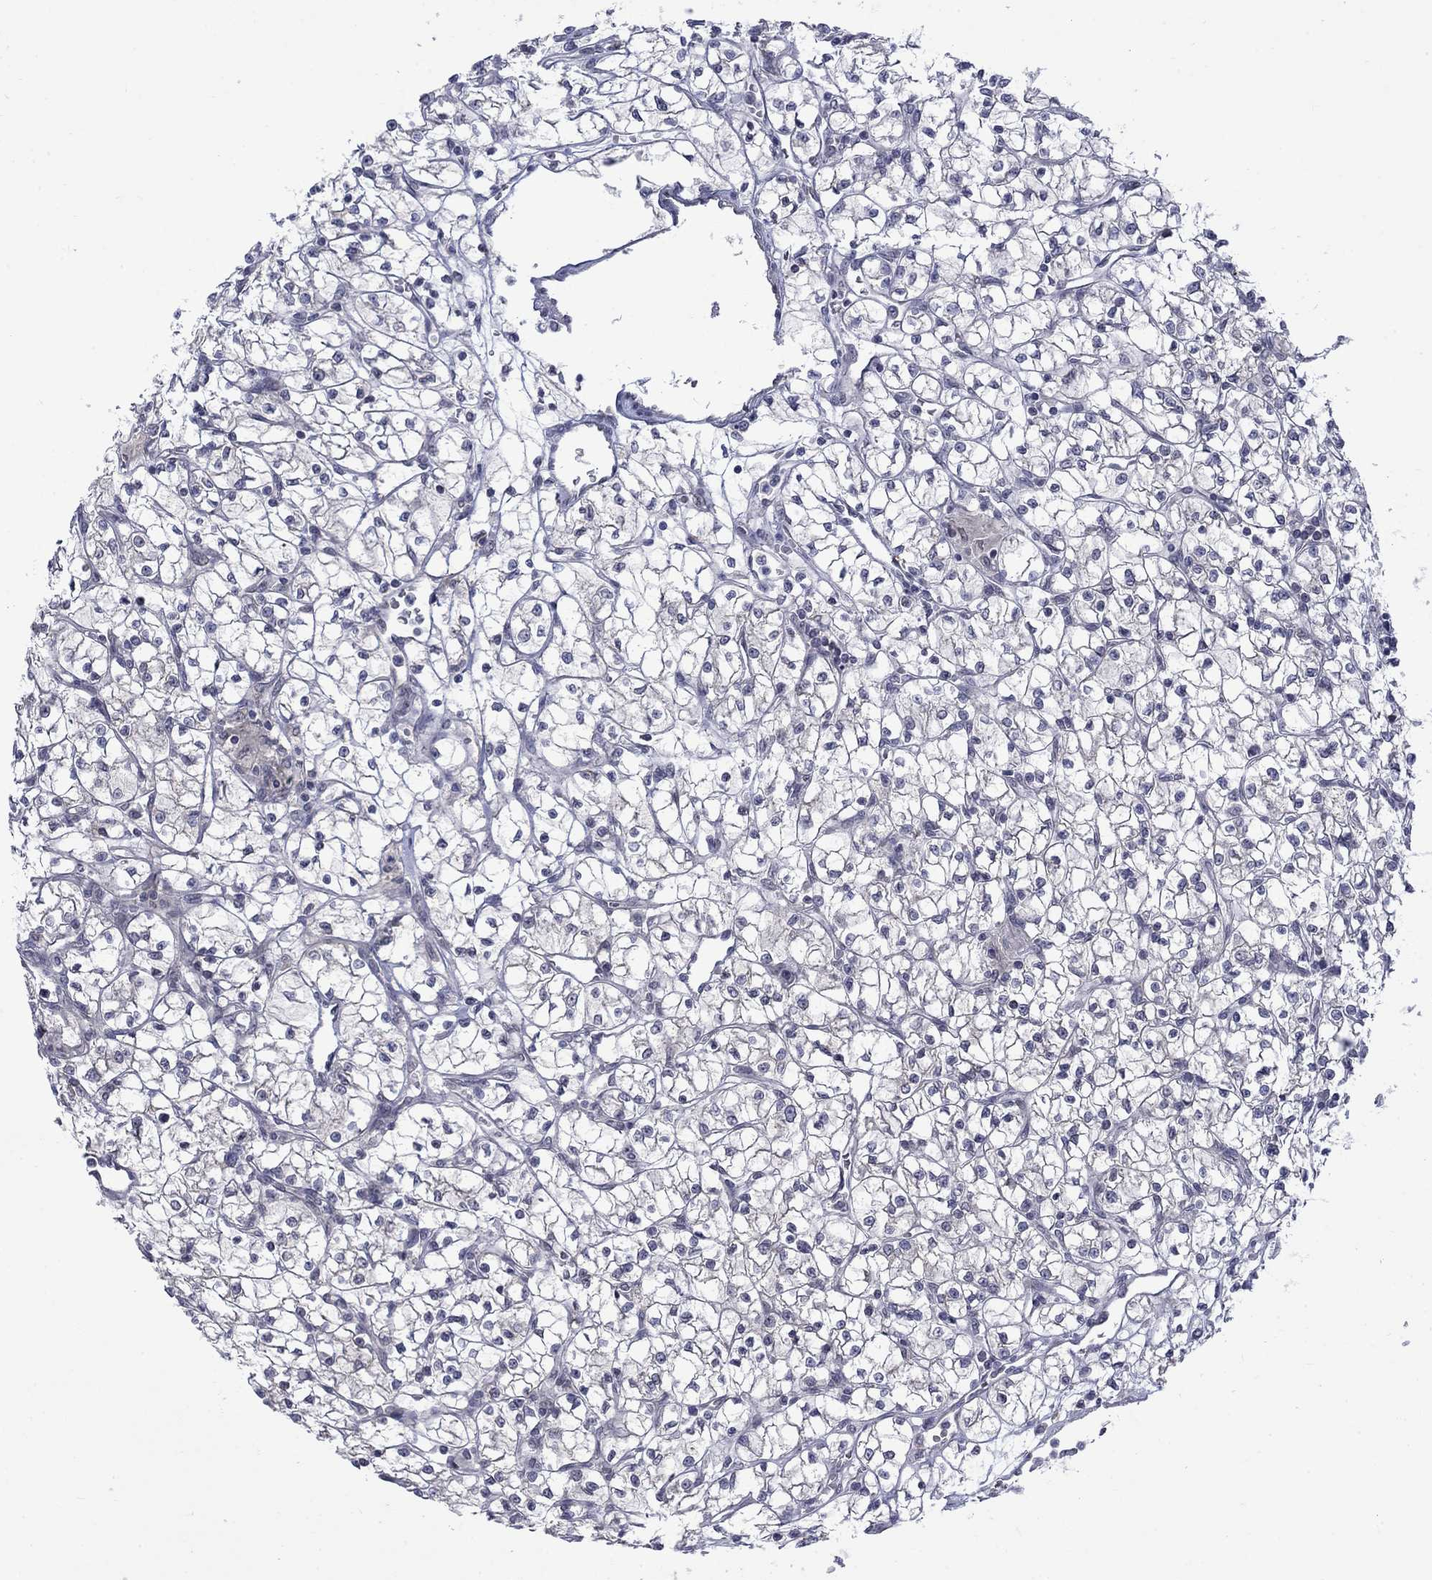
{"staining": {"intensity": "negative", "quantity": "none", "location": "none"}, "tissue": "renal cancer", "cell_type": "Tumor cells", "image_type": "cancer", "snomed": [{"axis": "morphology", "description": "Adenocarcinoma, NOS"}, {"axis": "topography", "description": "Kidney"}], "caption": "Immunohistochemical staining of renal cancer (adenocarcinoma) exhibits no significant staining in tumor cells.", "gene": "KCNJ16", "patient": {"sex": "female", "age": 64}}